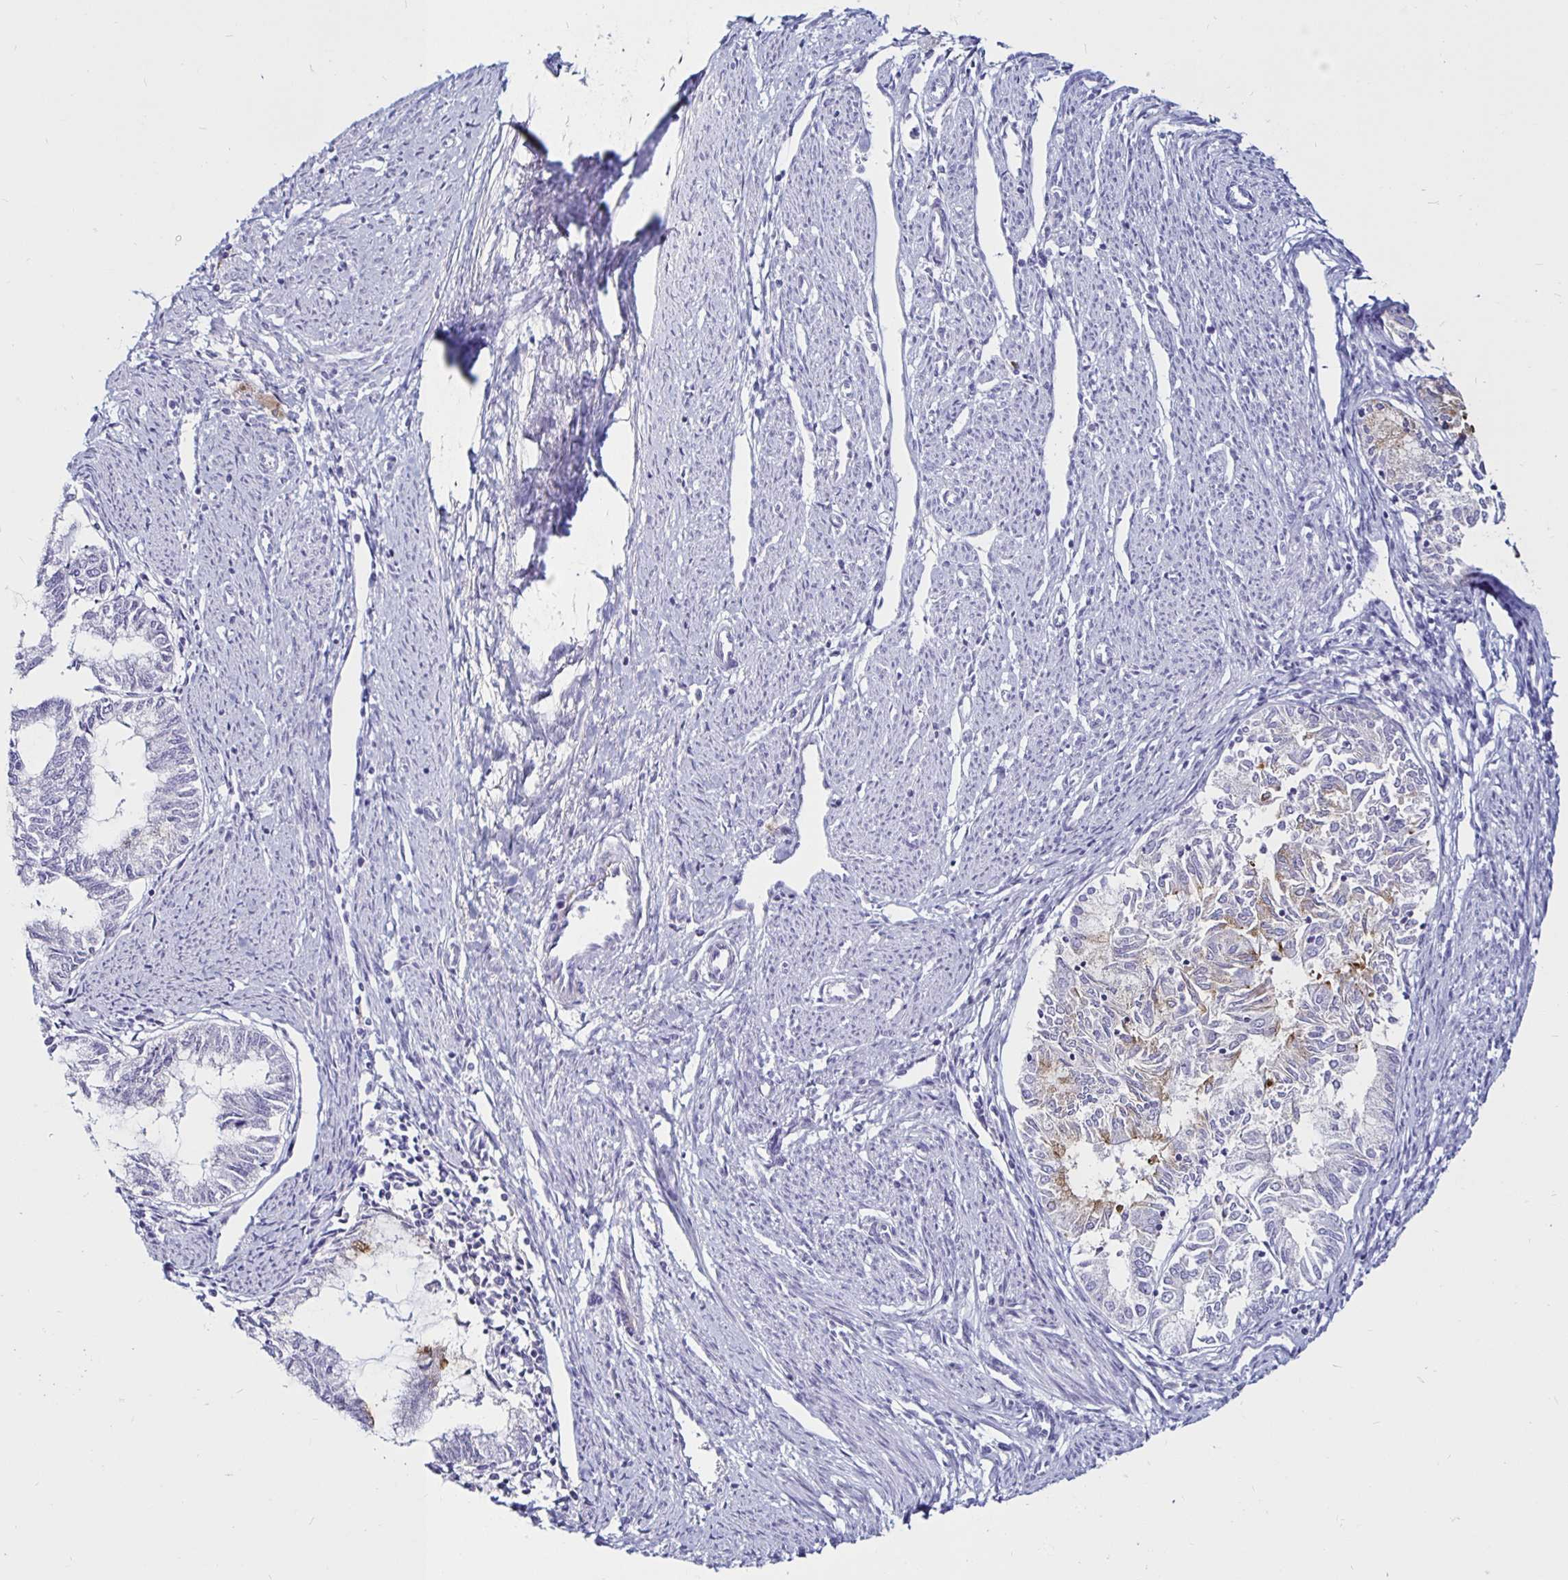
{"staining": {"intensity": "negative", "quantity": "none", "location": "none"}, "tissue": "endometrial cancer", "cell_type": "Tumor cells", "image_type": "cancer", "snomed": [{"axis": "morphology", "description": "Adenocarcinoma, NOS"}, {"axis": "topography", "description": "Endometrium"}], "caption": "Adenocarcinoma (endometrial) was stained to show a protein in brown. There is no significant staining in tumor cells.", "gene": "TIMP1", "patient": {"sex": "female", "age": 79}}